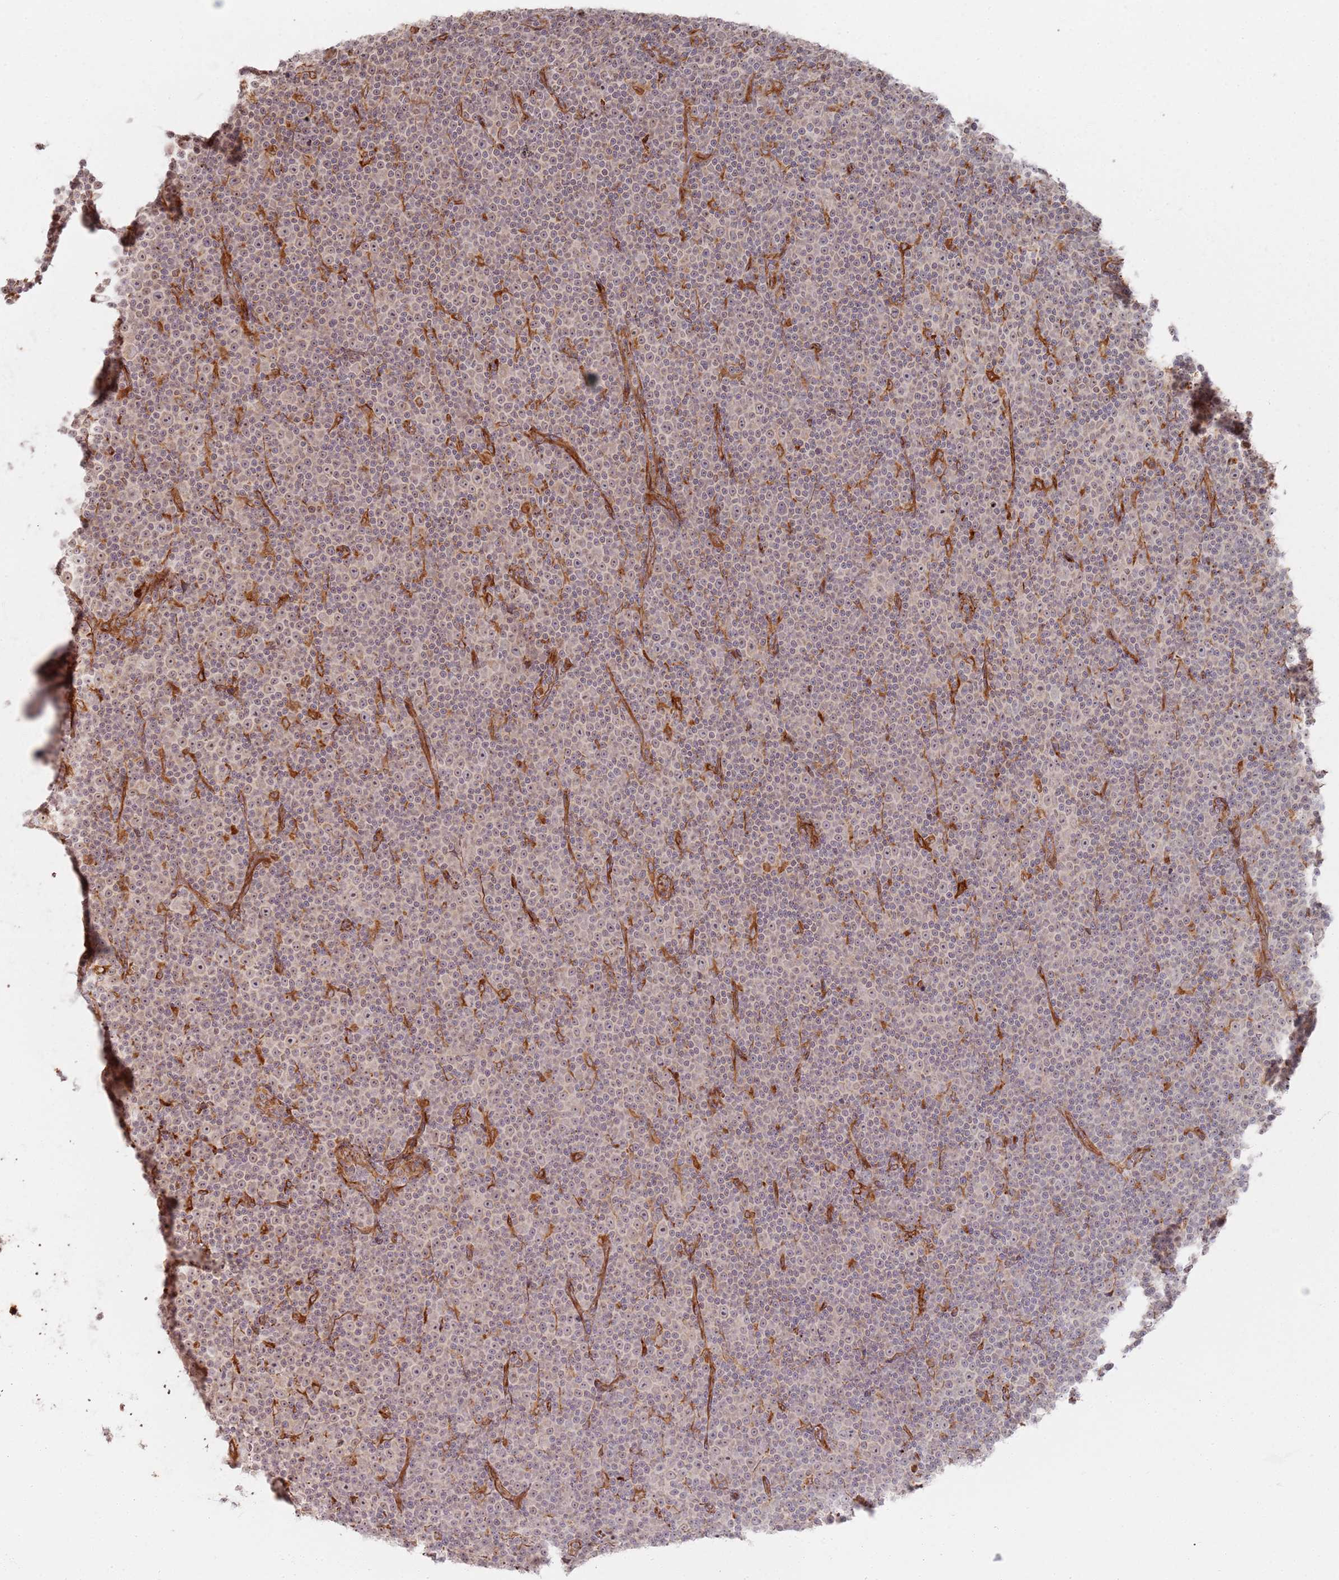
{"staining": {"intensity": "weak", "quantity": "<25%", "location": "cytoplasmic/membranous,nuclear"}, "tissue": "lymphoma", "cell_type": "Tumor cells", "image_type": "cancer", "snomed": [{"axis": "morphology", "description": "Malignant lymphoma, non-Hodgkin's type, Low grade"}, {"axis": "topography", "description": "Lymph node"}], "caption": "Tumor cells show no significant positivity in malignant lymphoma, non-Hodgkin's type (low-grade). (DAB IHC with hematoxylin counter stain).", "gene": "PHF21A", "patient": {"sex": "female", "age": 67}}